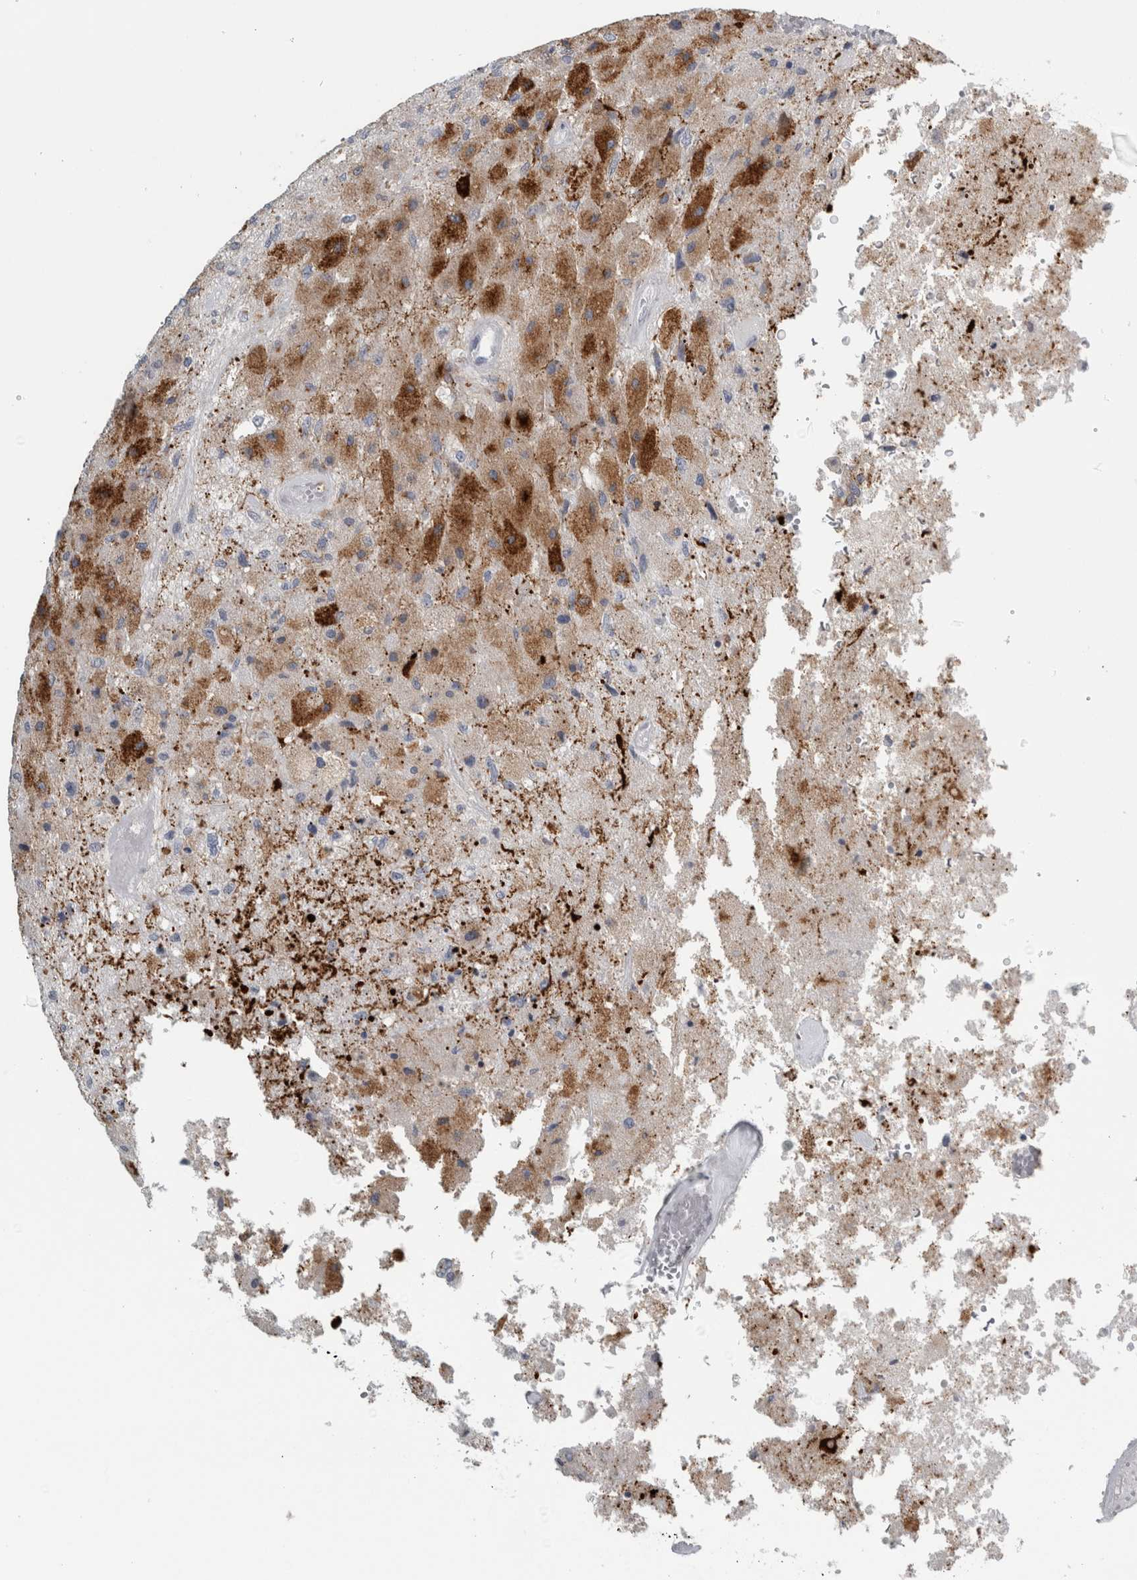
{"staining": {"intensity": "strong", "quantity": "25%-75%", "location": "cytoplasmic/membranous"}, "tissue": "glioma", "cell_type": "Tumor cells", "image_type": "cancer", "snomed": [{"axis": "morphology", "description": "Normal tissue, NOS"}, {"axis": "morphology", "description": "Glioma, malignant, High grade"}, {"axis": "topography", "description": "Cerebral cortex"}], "caption": "Immunohistochemical staining of high-grade glioma (malignant) exhibits high levels of strong cytoplasmic/membranous expression in about 25%-75% of tumor cells.", "gene": "CPE", "patient": {"sex": "male", "age": 77}}